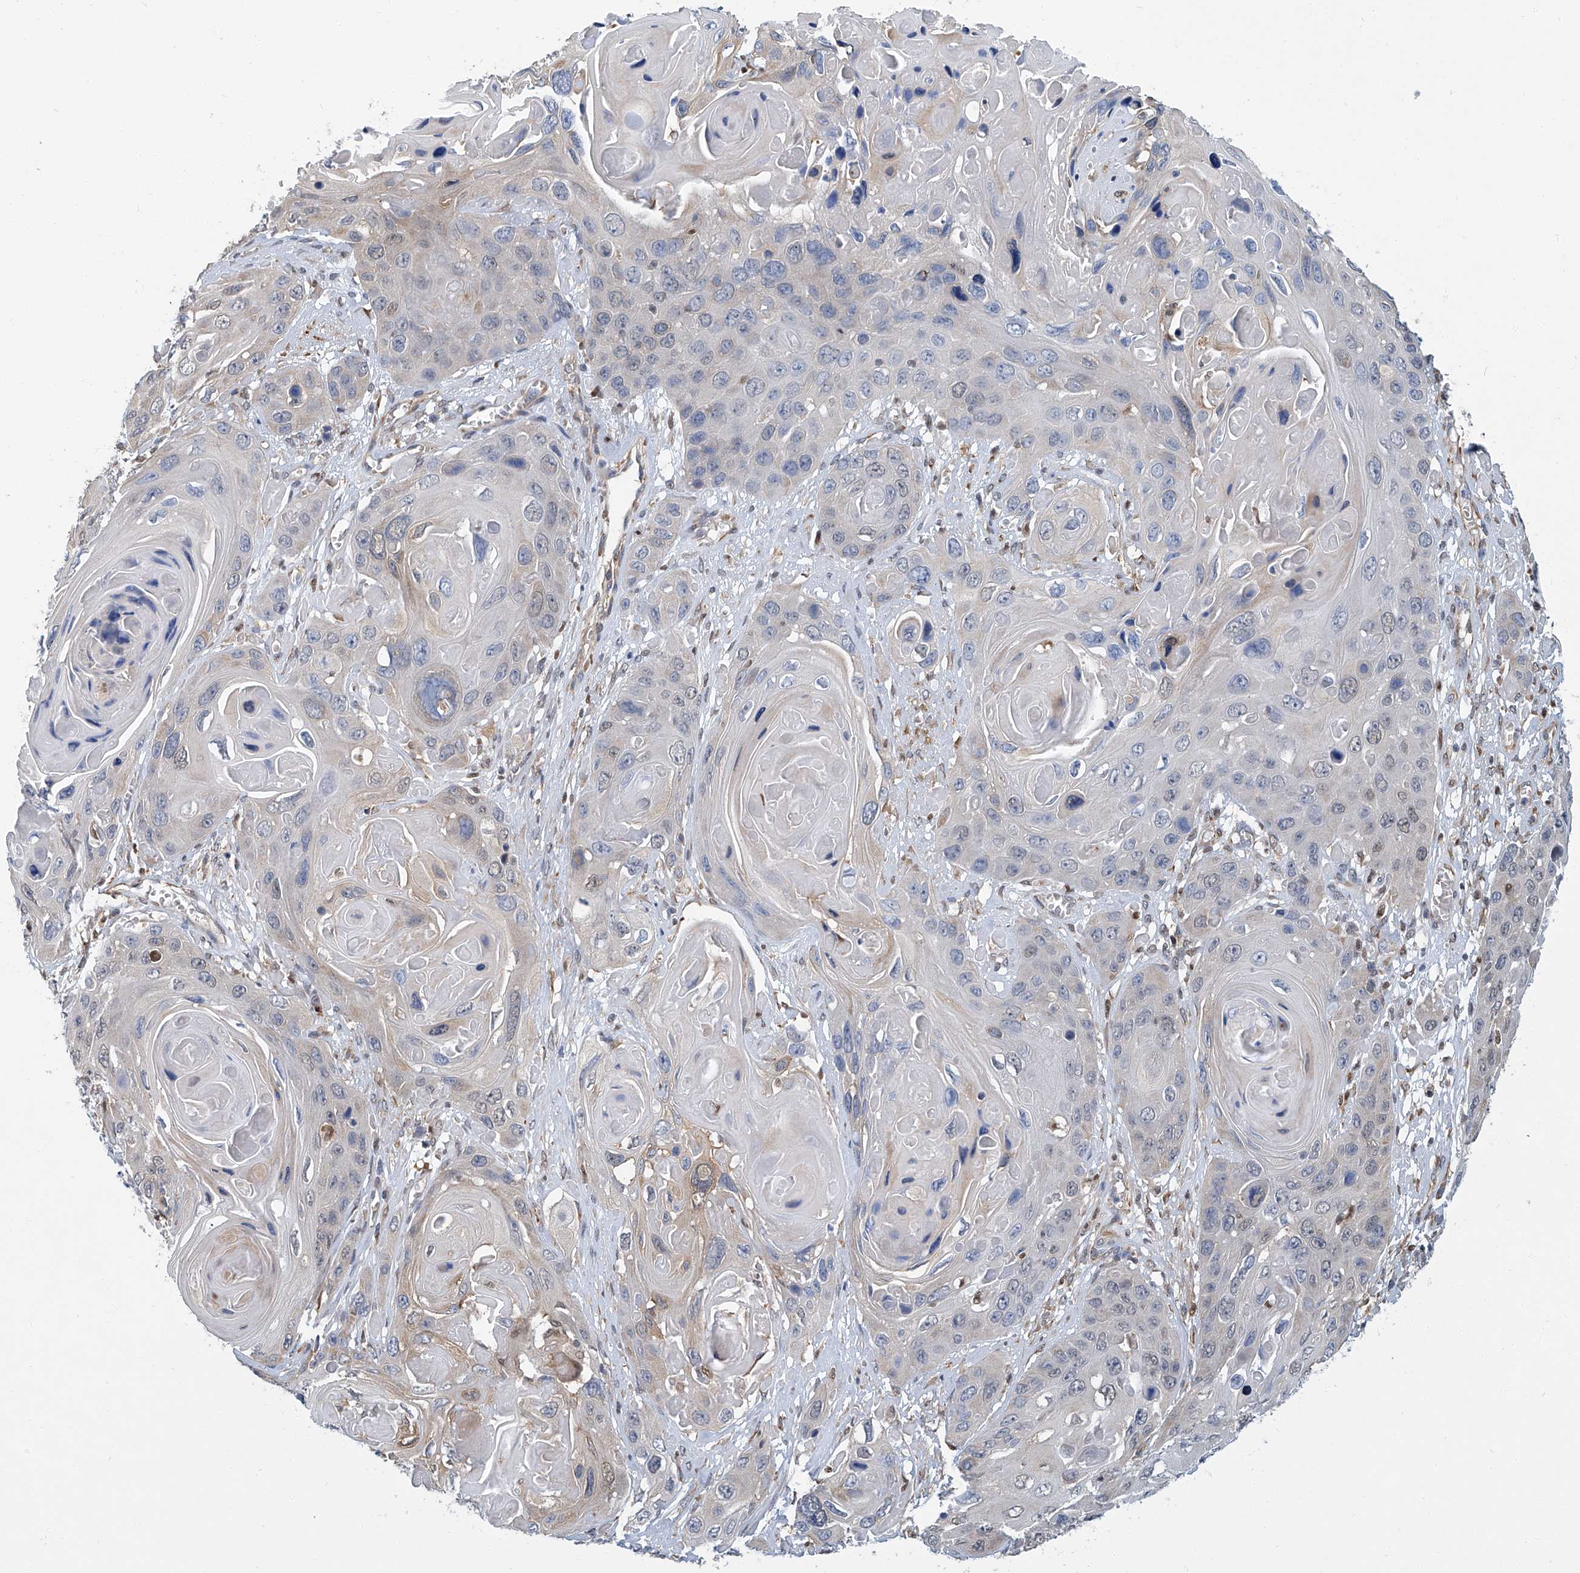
{"staining": {"intensity": "weak", "quantity": "<25%", "location": "nuclear"}, "tissue": "skin cancer", "cell_type": "Tumor cells", "image_type": "cancer", "snomed": [{"axis": "morphology", "description": "Squamous cell carcinoma, NOS"}, {"axis": "topography", "description": "Skin"}], "caption": "High power microscopy histopathology image of an IHC micrograph of skin squamous cell carcinoma, revealing no significant positivity in tumor cells. (Stains: DAB immunohistochemistry (IHC) with hematoxylin counter stain, Microscopy: brightfield microscopy at high magnification).", "gene": "PSMB10", "patient": {"sex": "male", "age": 55}}